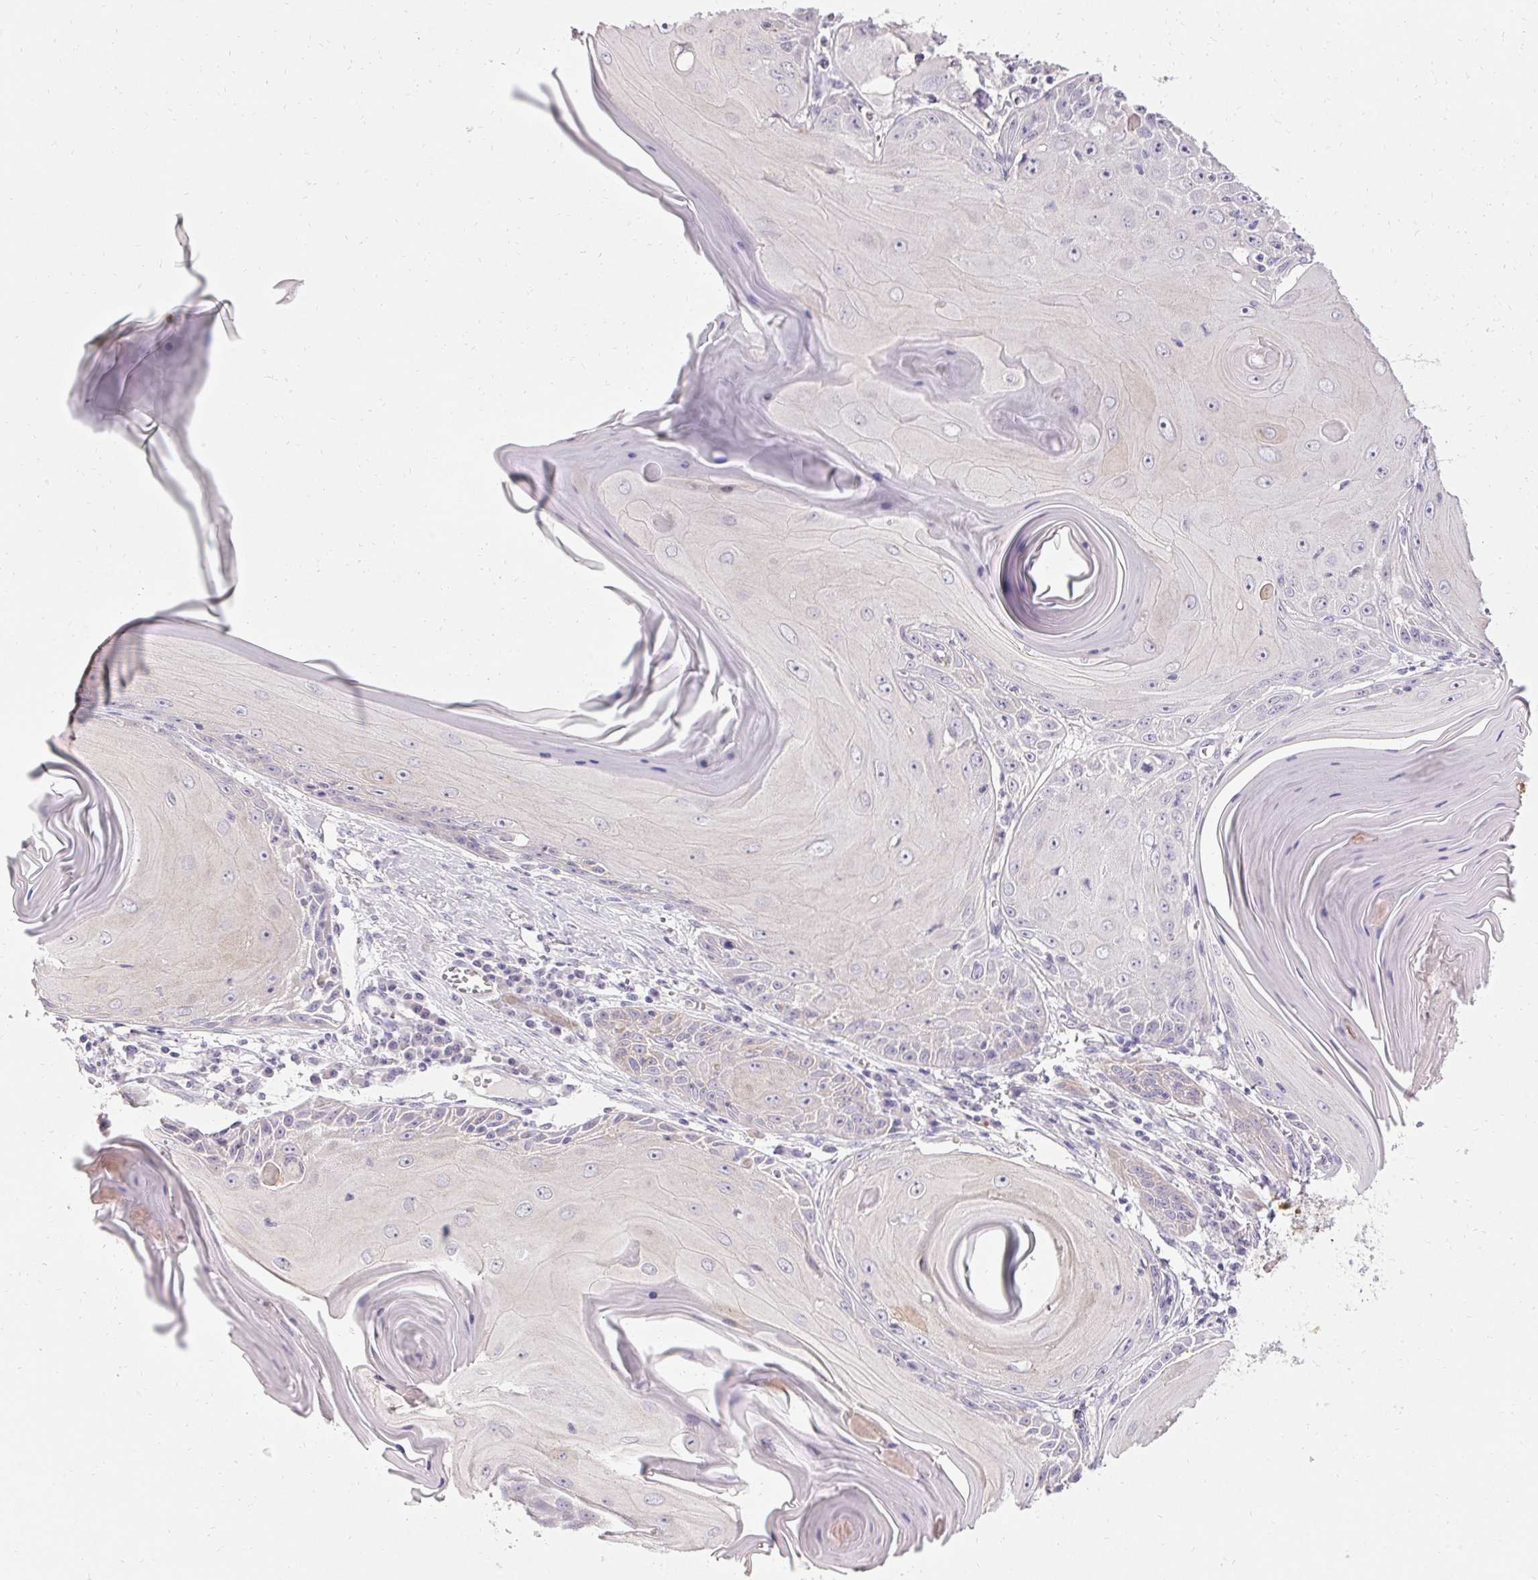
{"staining": {"intensity": "negative", "quantity": "none", "location": "none"}, "tissue": "skin cancer", "cell_type": "Tumor cells", "image_type": "cancer", "snomed": [{"axis": "morphology", "description": "Squamous cell carcinoma, NOS"}, {"axis": "topography", "description": "Skin"}, {"axis": "topography", "description": "Vulva"}], "caption": "The immunohistochemistry (IHC) histopathology image has no significant staining in tumor cells of squamous cell carcinoma (skin) tissue.", "gene": "HSD17B3", "patient": {"sex": "female", "age": 85}}